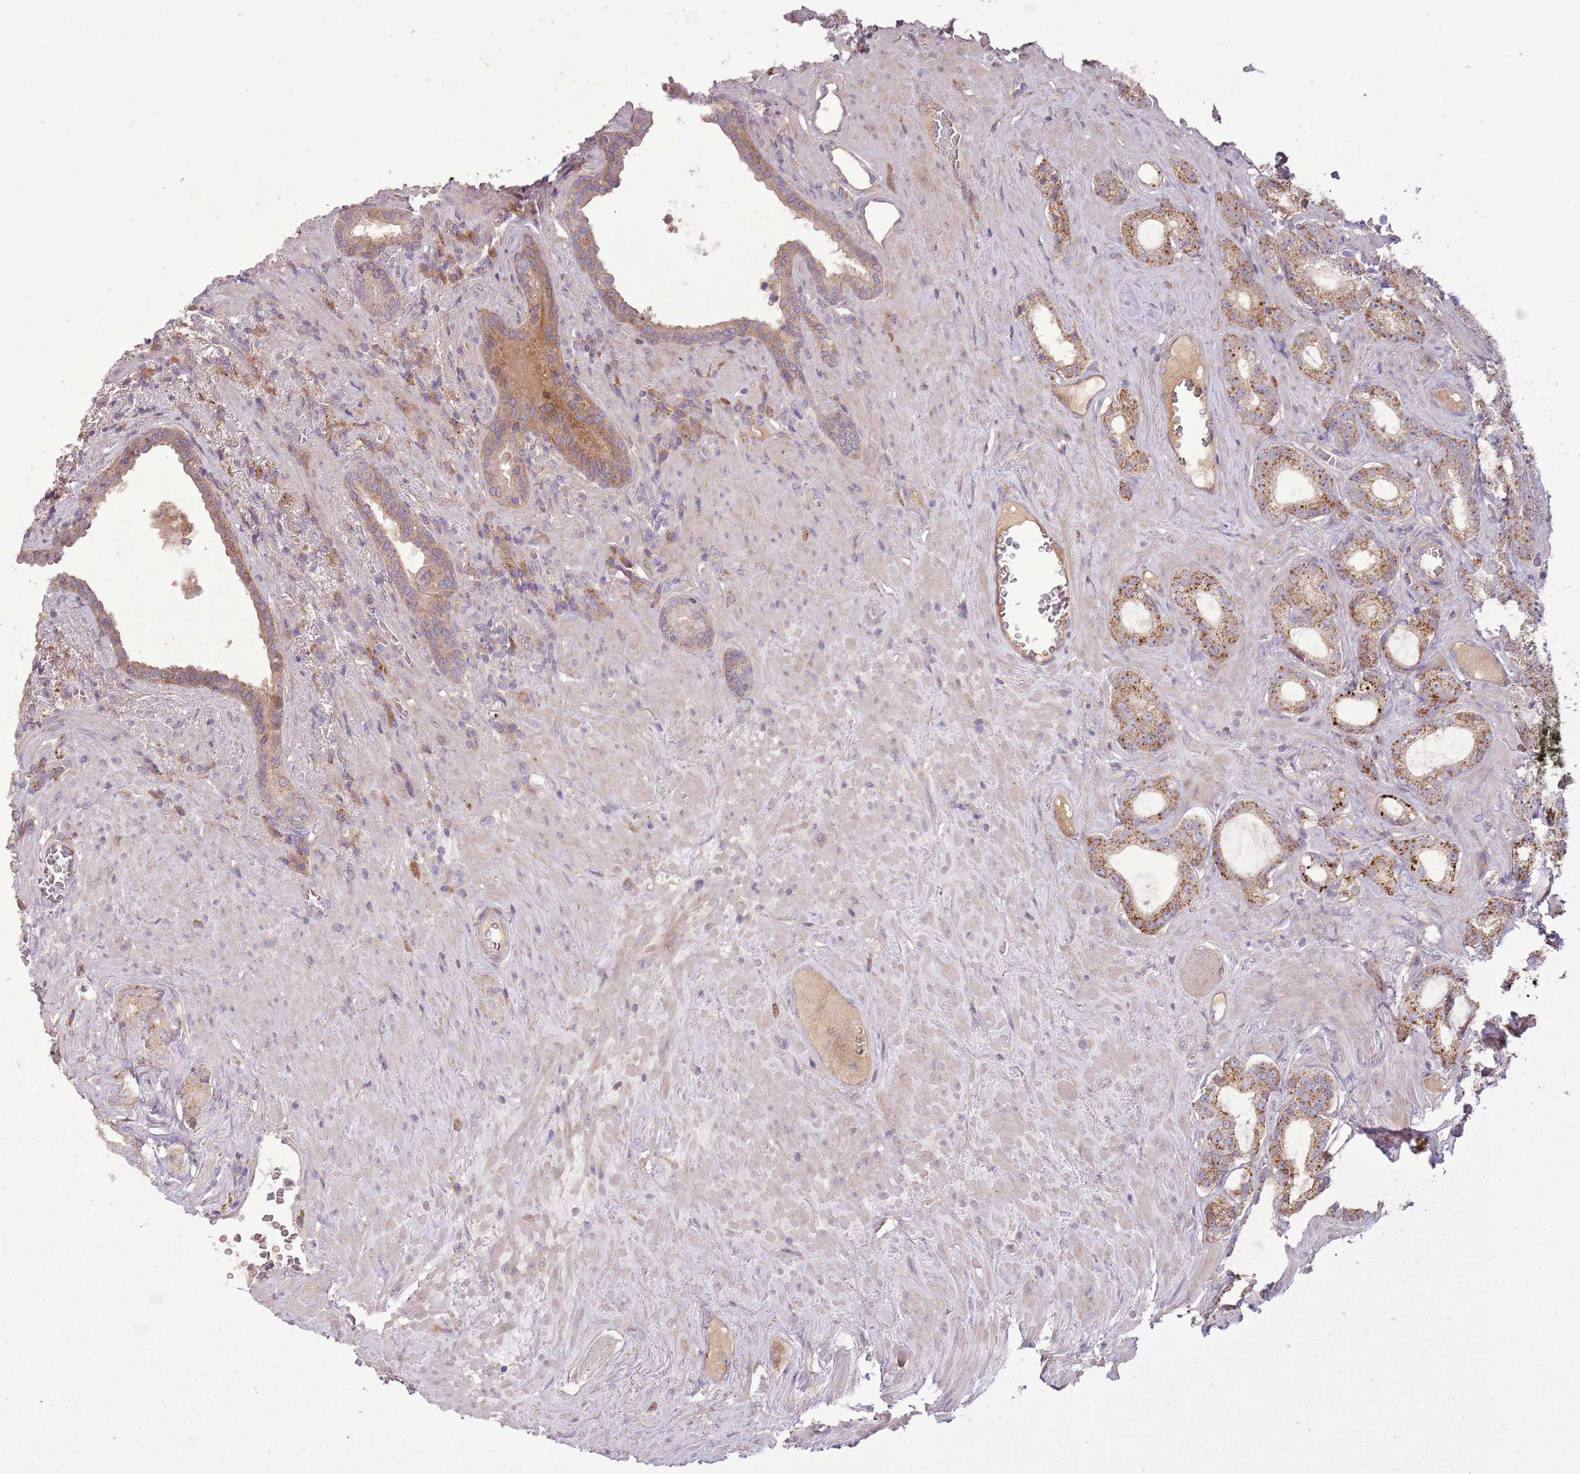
{"staining": {"intensity": "moderate", "quantity": ">75%", "location": "cytoplasmic/membranous"}, "tissue": "prostate cancer", "cell_type": "Tumor cells", "image_type": "cancer", "snomed": [{"axis": "morphology", "description": "Adenocarcinoma, Low grade"}, {"axis": "topography", "description": "Prostate"}], "caption": "Immunohistochemical staining of prostate cancer exhibits moderate cytoplasmic/membranous protein positivity in approximately >75% of tumor cells. The protein of interest is stained brown, and the nuclei are stained in blue (DAB IHC with brightfield microscopy, high magnification).", "gene": "ANKRD24", "patient": {"sex": "male", "age": 71}}